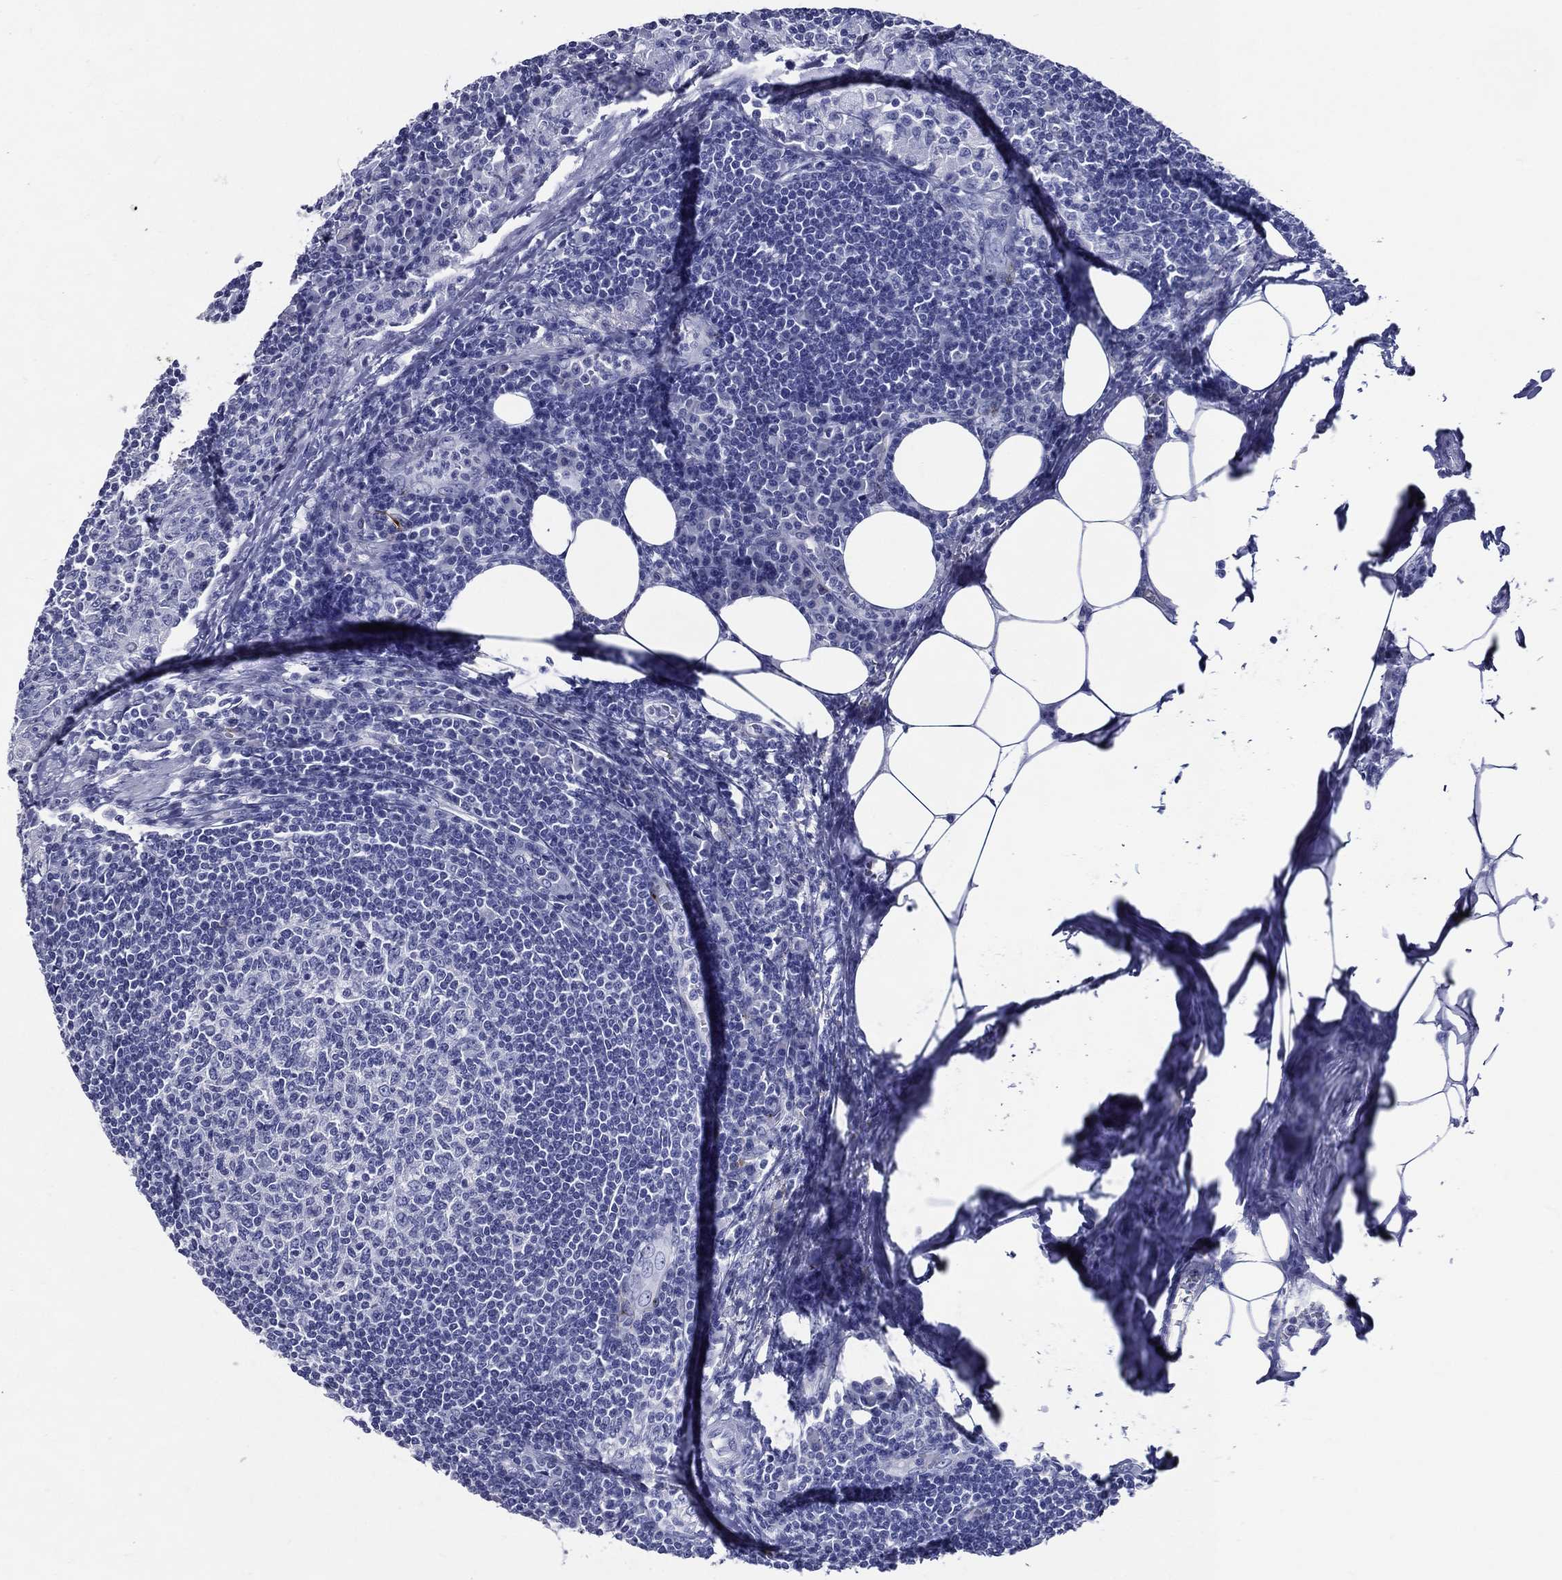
{"staining": {"intensity": "negative", "quantity": "none", "location": "none"}, "tissue": "lymph node", "cell_type": "Germinal center cells", "image_type": "normal", "snomed": [{"axis": "morphology", "description": "Normal tissue, NOS"}, {"axis": "topography", "description": "Lymph node"}, {"axis": "topography", "description": "Salivary gland"}], "caption": "The photomicrograph reveals no staining of germinal center cells in unremarkable lymph node.", "gene": "ACE2", "patient": {"sex": "male", "age": 83}}